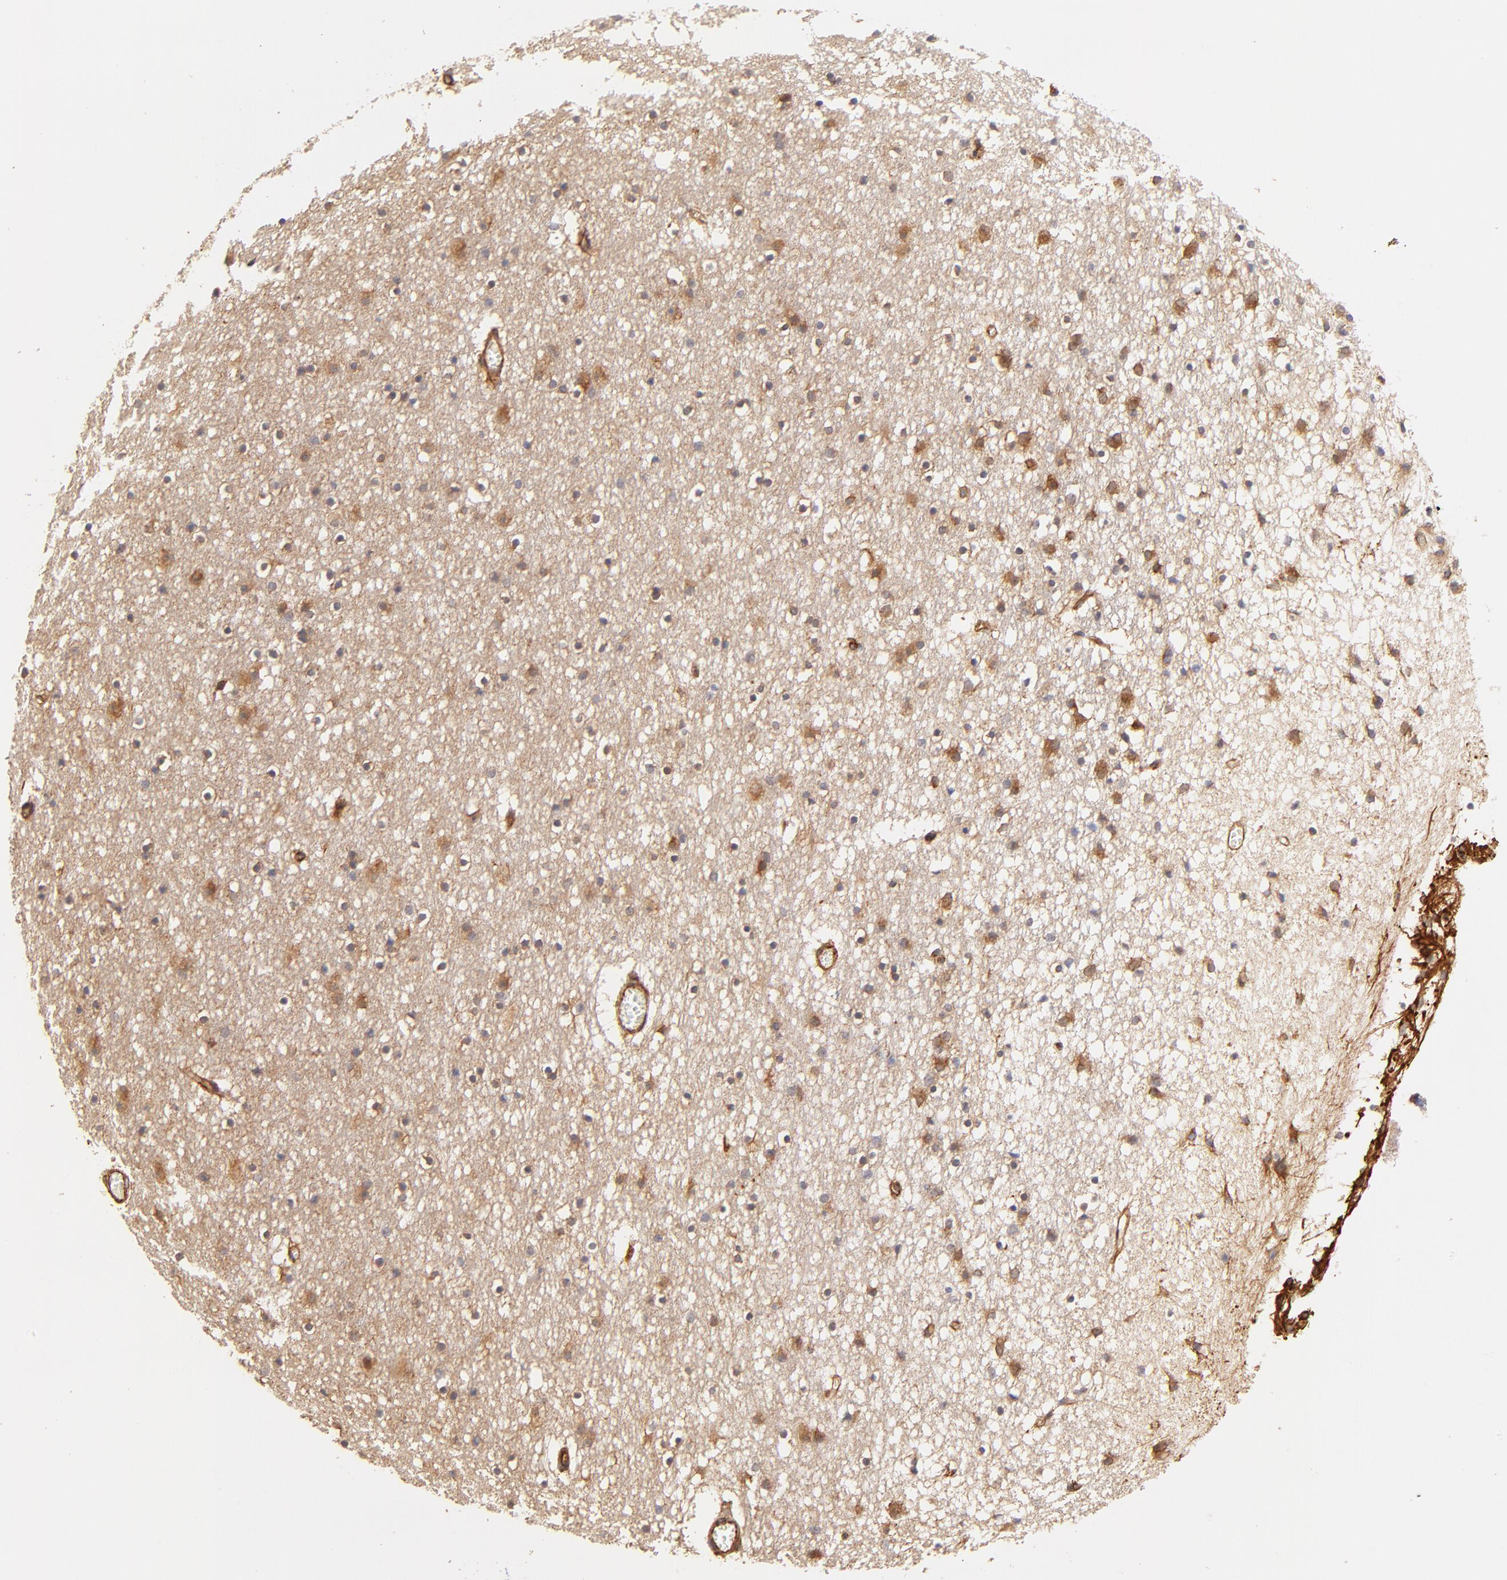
{"staining": {"intensity": "weak", "quantity": ">75%", "location": "cytoplasmic/membranous"}, "tissue": "caudate", "cell_type": "Glial cells", "image_type": "normal", "snomed": [{"axis": "morphology", "description": "Normal tissue, NOS"}, {"axis": "topography", "description": "Lateral ventricle wall"}], "caption": "A brown stain highlights weak cytoplasmic/membranous positivity of a protein in glial cells of benign human caudate.", "gene": "TNFAIP3", "patient": {"sex": "male", "age": 45}}